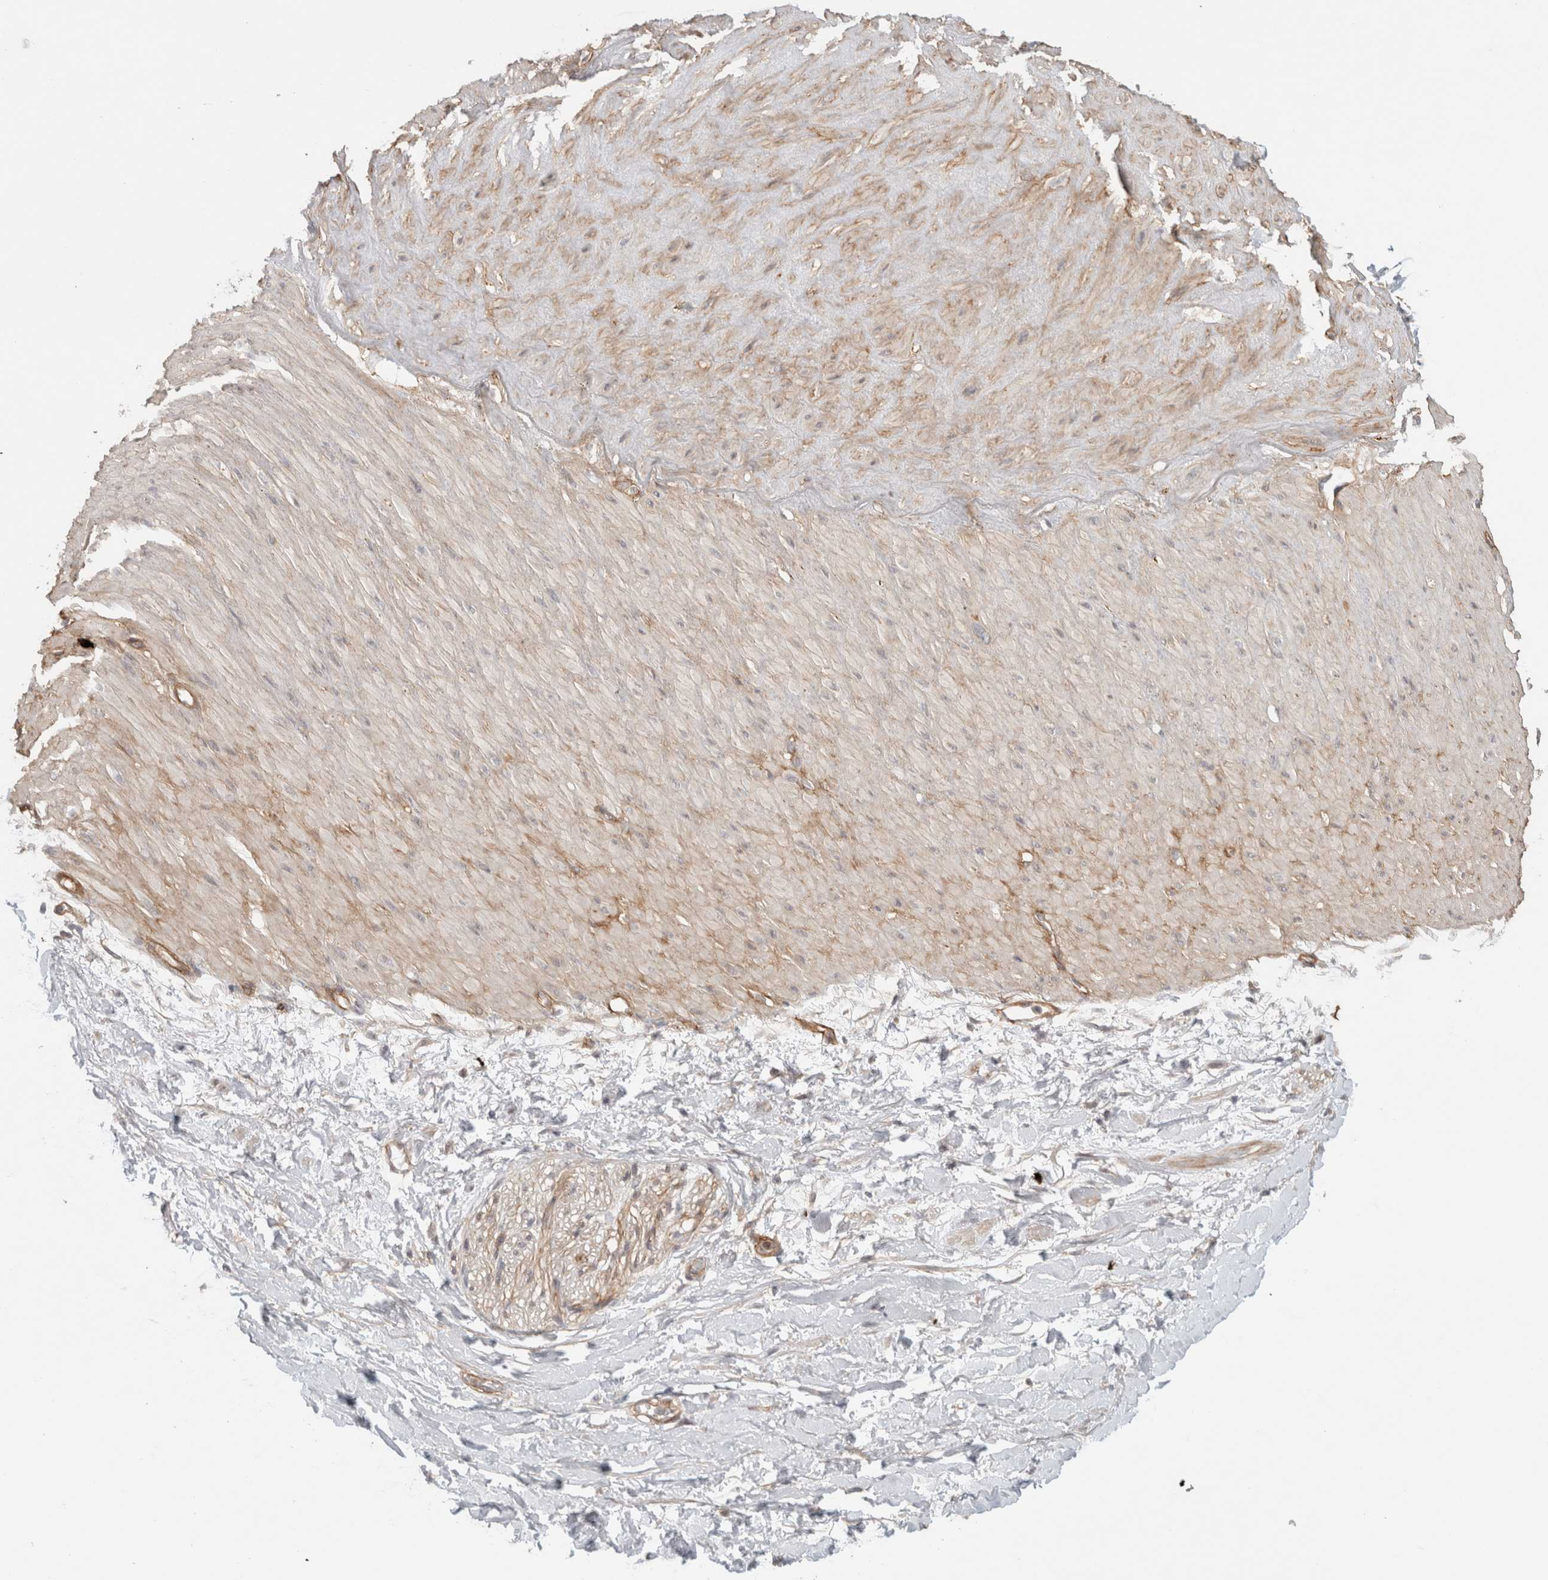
{"staining": {"intensity": "weak", "quantity": ">75%", "location": "cytoplasmic/membranous"}, "tissue": "adipose tissue", "cell_type": "Adipocytes", "image_type": "normal", "snomed": [{"axis": "morphology", "description": "Normal tissue, NOS"}, {"axis": "topography", "description": "Soft tissue"}], "caption": "Protein staining displays weak cytoplasmic/membranous staining in about >75% of adipocytes in unremarkable adipose tissue. (DAB IHC, brown staining for protein, blue staining for nuclei).", "gene": "HSPG2", "patient": {"sex": "male", "age": 72}}